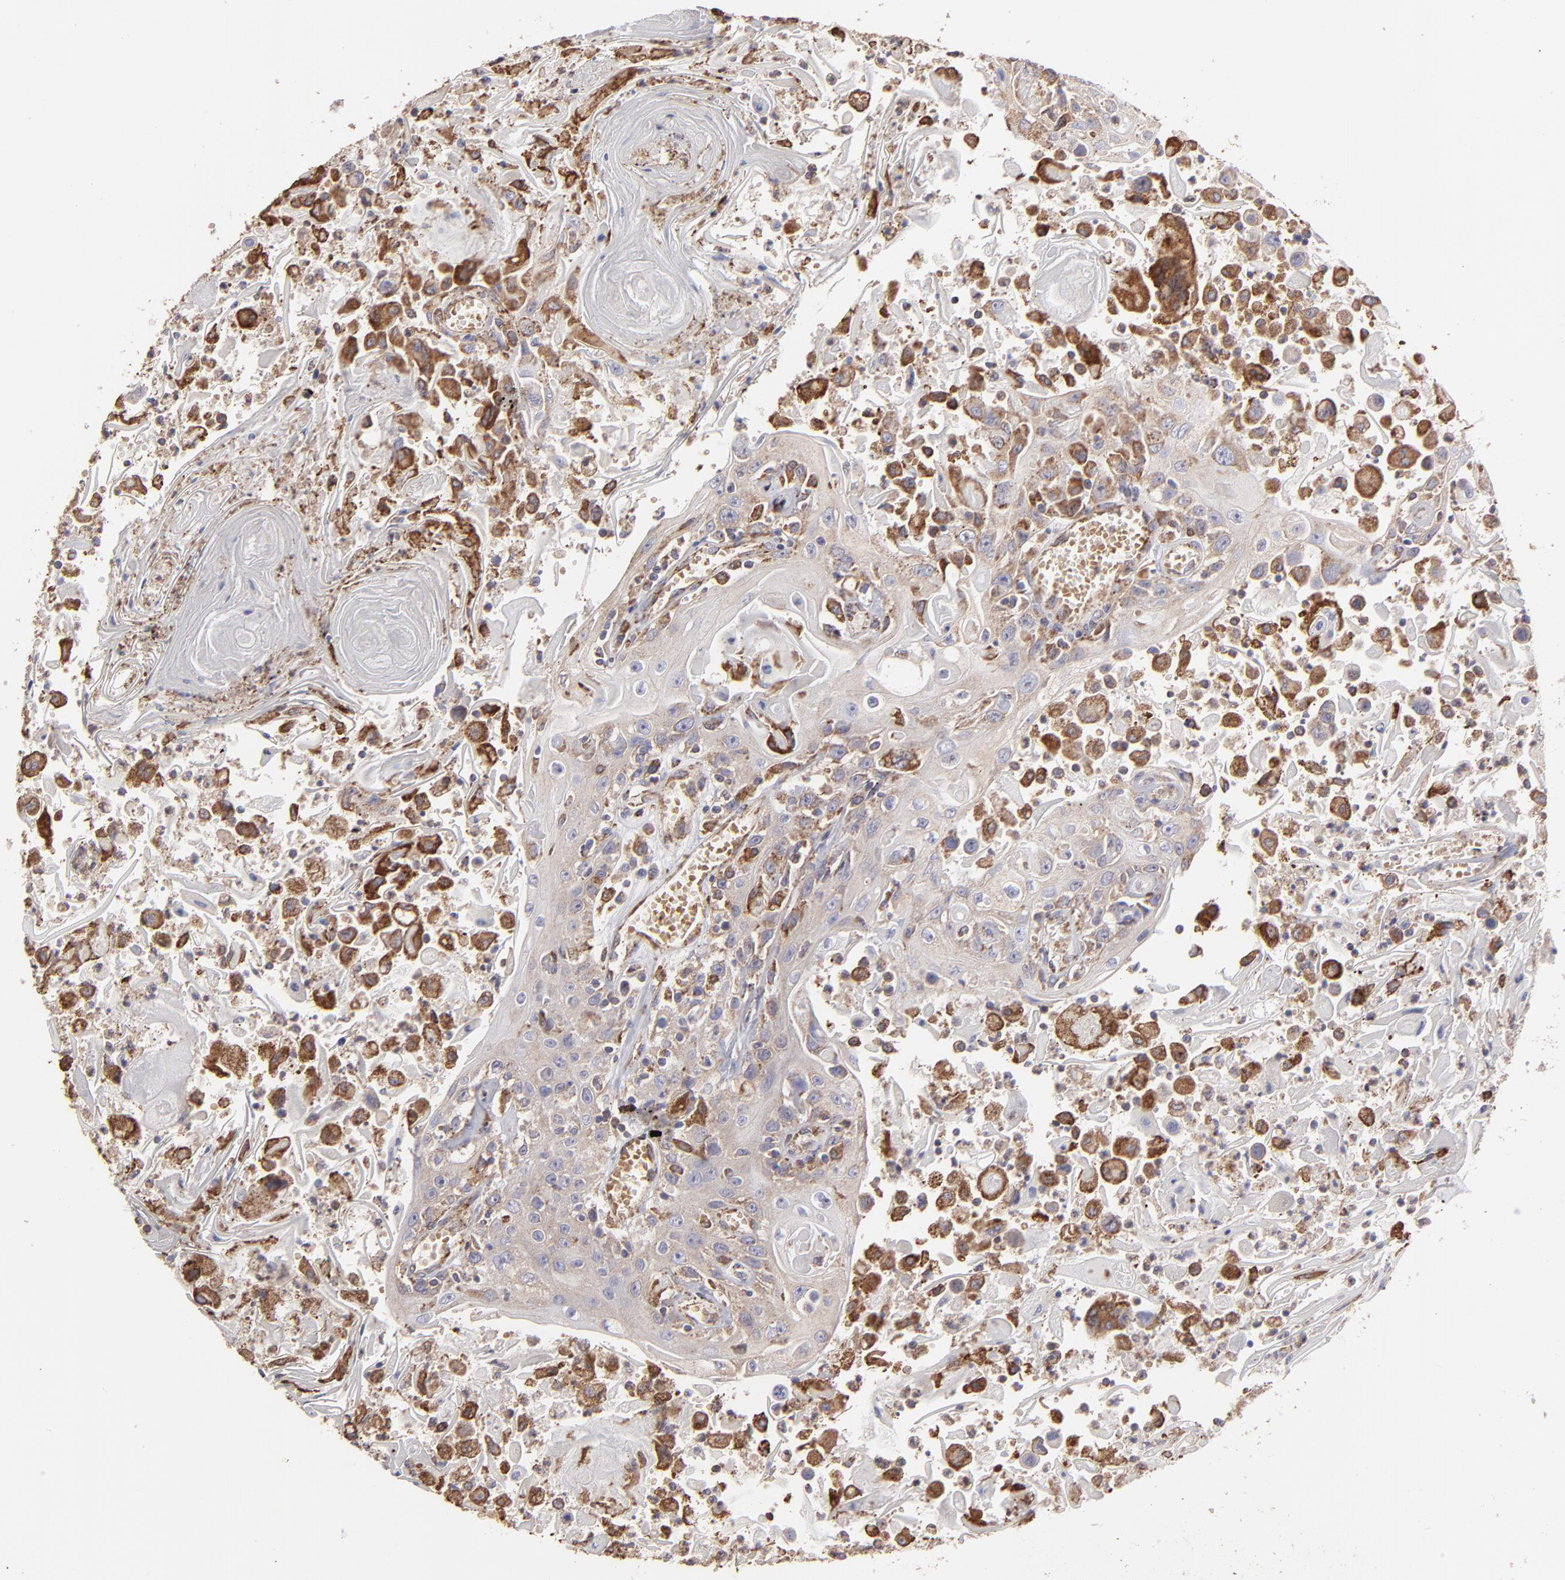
{"staining": {"intensity": "weak", "quantity": ">75%", "location": "cytoplasmic/membranous"}, "tissue": "head and neck cancer", "cell_type": "Tumor cells", "image_type": "cancer", "snomed": [{"axis": "morphology", "description": "Squamous cell carcinoma, NOS"}, {"axis": "topography", "description": "Oral tissue"}, {"axis": "topography", "description": "Head-Neck"}], "caption": "There is low levels of weak cytoplasmic/membranous positivity in tumor cells of head and neck cancer, as demonstrated by immunohistochemical staining (brown color).", "gene": "CALR", "patient": {"sex": "female", "age": 76}}